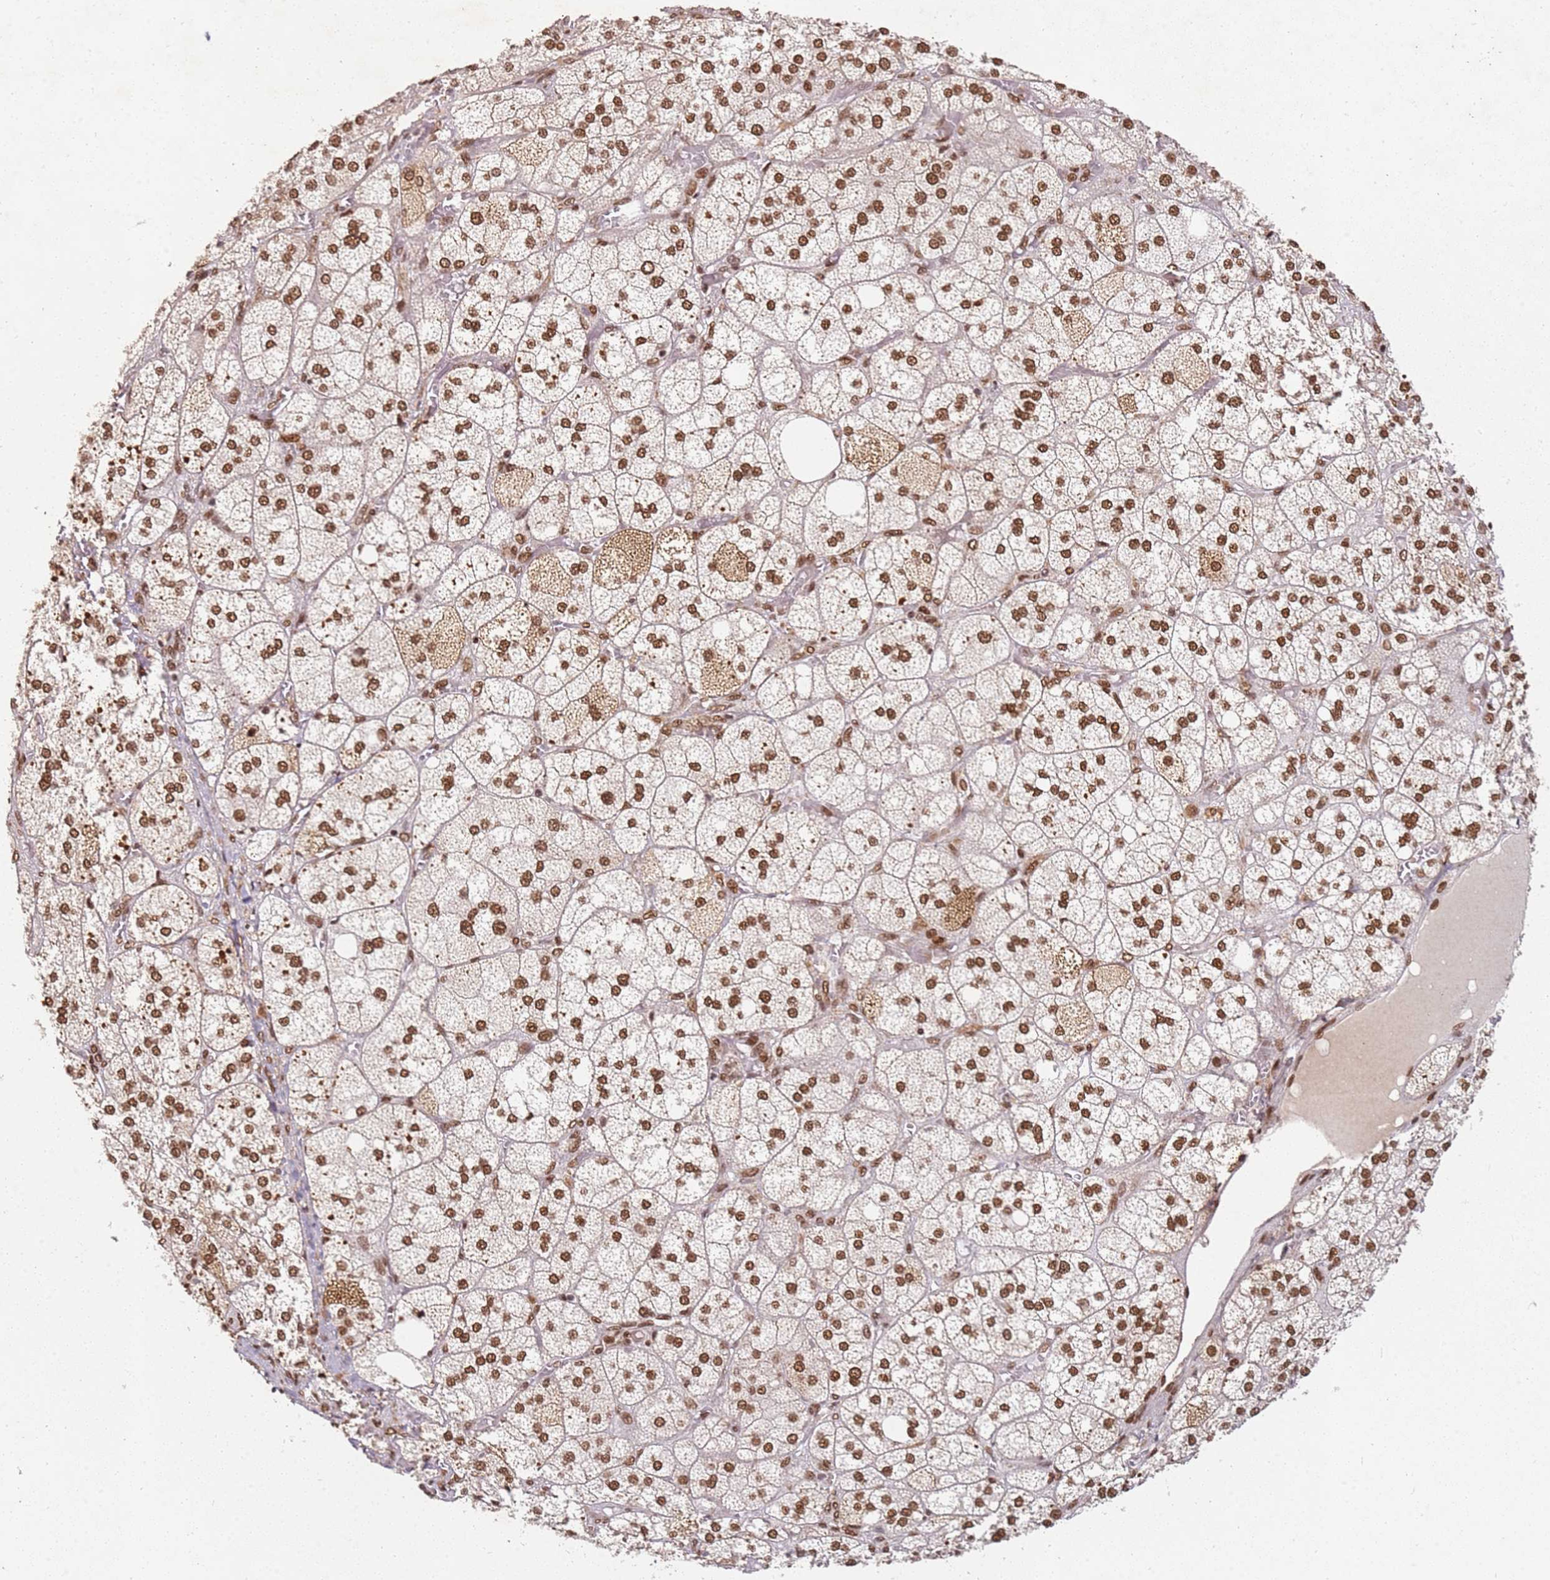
{"staining": {"intensity": "strong", "quantity": ">75%", "location": "cytoplasmic/membranous,nuclear"}, "tissue": "adrenal gland", "cell_type": "Glandular cells", "image_type": "normal", "snomed": [{"axis": "morphology", "description": "Normal tissue, NOS"}, {"axis": "topography", "description": "Adrenal gland"}], "caption": "Benign adrenal gland displays strong cytoplasmic/membranous,nuclear positivity in approximately >75% of glandular cells.", "gene": "TENT4A", "patient": {"sex": "male", "age": 61}}